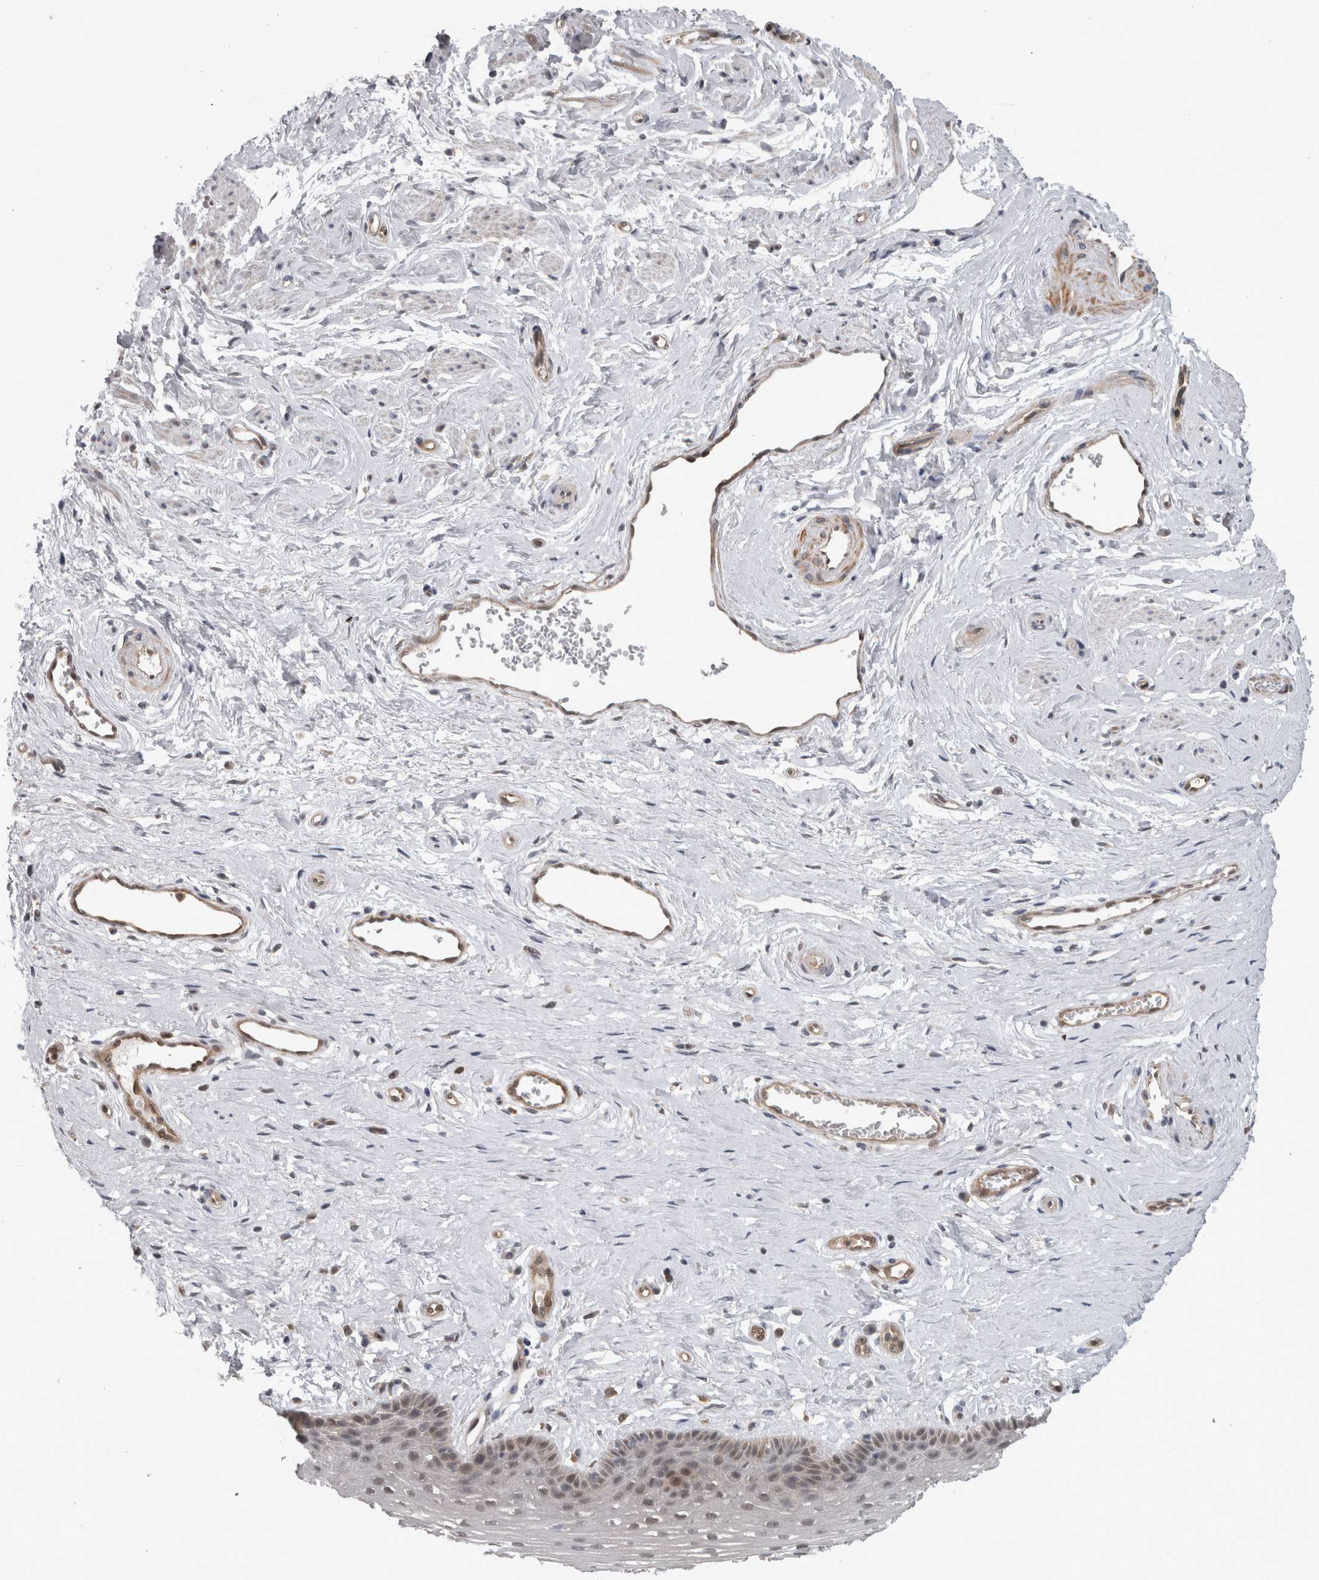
{"staining": {"intensity": "weak", "quantity": "25%-75%", "location": "nuclear"}, "tissue": "vagina", "cell_type": "Squamous epithelial cells", "image_type": "normal", "snomed": [{"axis": "morphology", "description": "Normal tissue, NOS"}, {"axis": "topography", "description": "Vagina"}], "caption": "The photomicrograph exhibits immunohistochemical staining of unremarkable vagina. There is weak nuclear positivity is identified in about 25%-75% of squamous epithelial cells. The staining was performed using DAB, with brown indicating positive protein expression. Nuclei are stained blue with hematoxylin.", "gene": "NAPRT", "patient": {"sex": "female", "age": 46}}